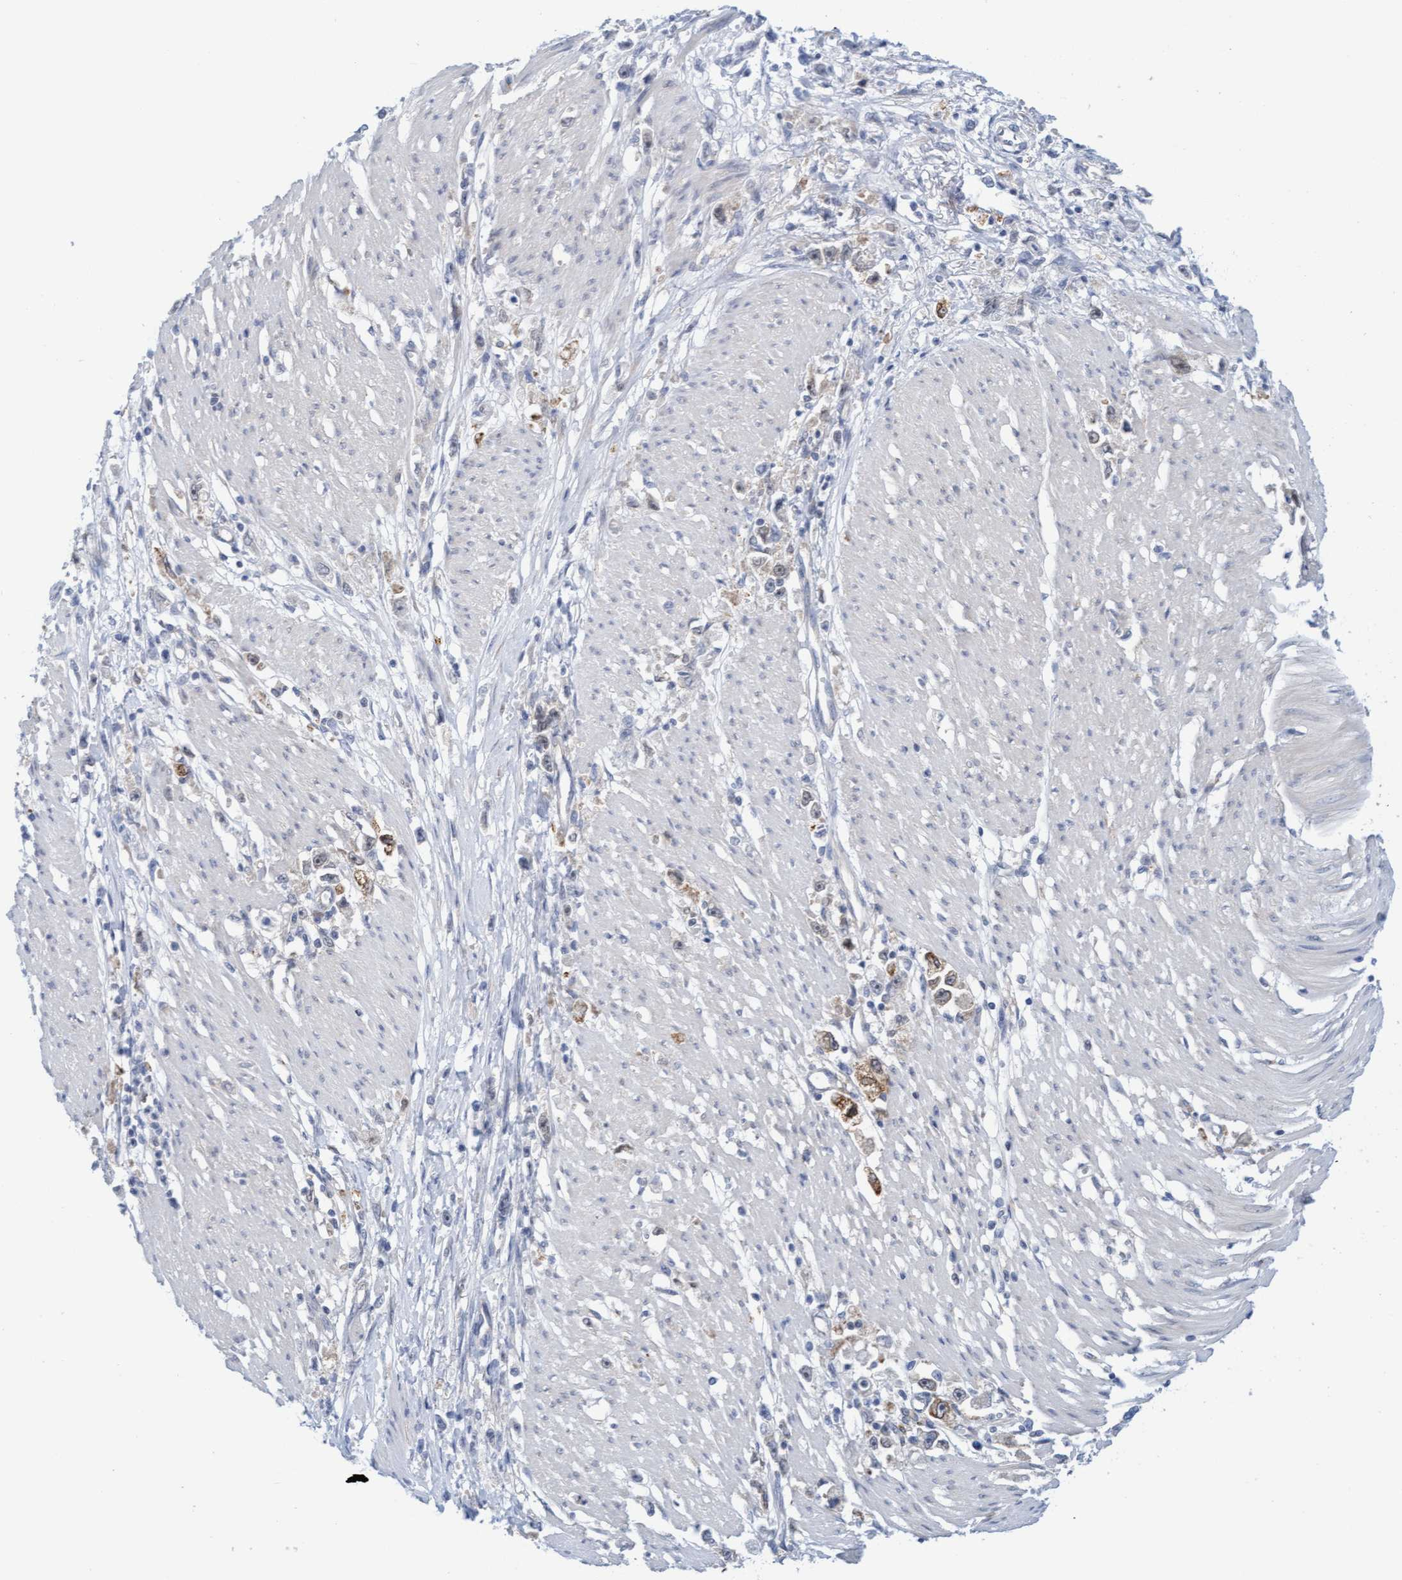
{"staining": {"intensity": "weak", "quantity": "25%-75%", "location": "cytoplasmic/membranous"}, "tissue": "stomach cancer", "cell_type": "Tumor cells", "image_type": "cancer", "snomed": [{"axis": "morphology", "description": "Adenocarcinoma, NOS"}, {"axis": "topography", "description": "Stomach"}], "caption": "Stomach cancer (adenocarcinoma) stained with a protein marker shows weak staining in tumor cells.", "gene": "AMZ2", "patient": {"sex": "female", "age": 59}}